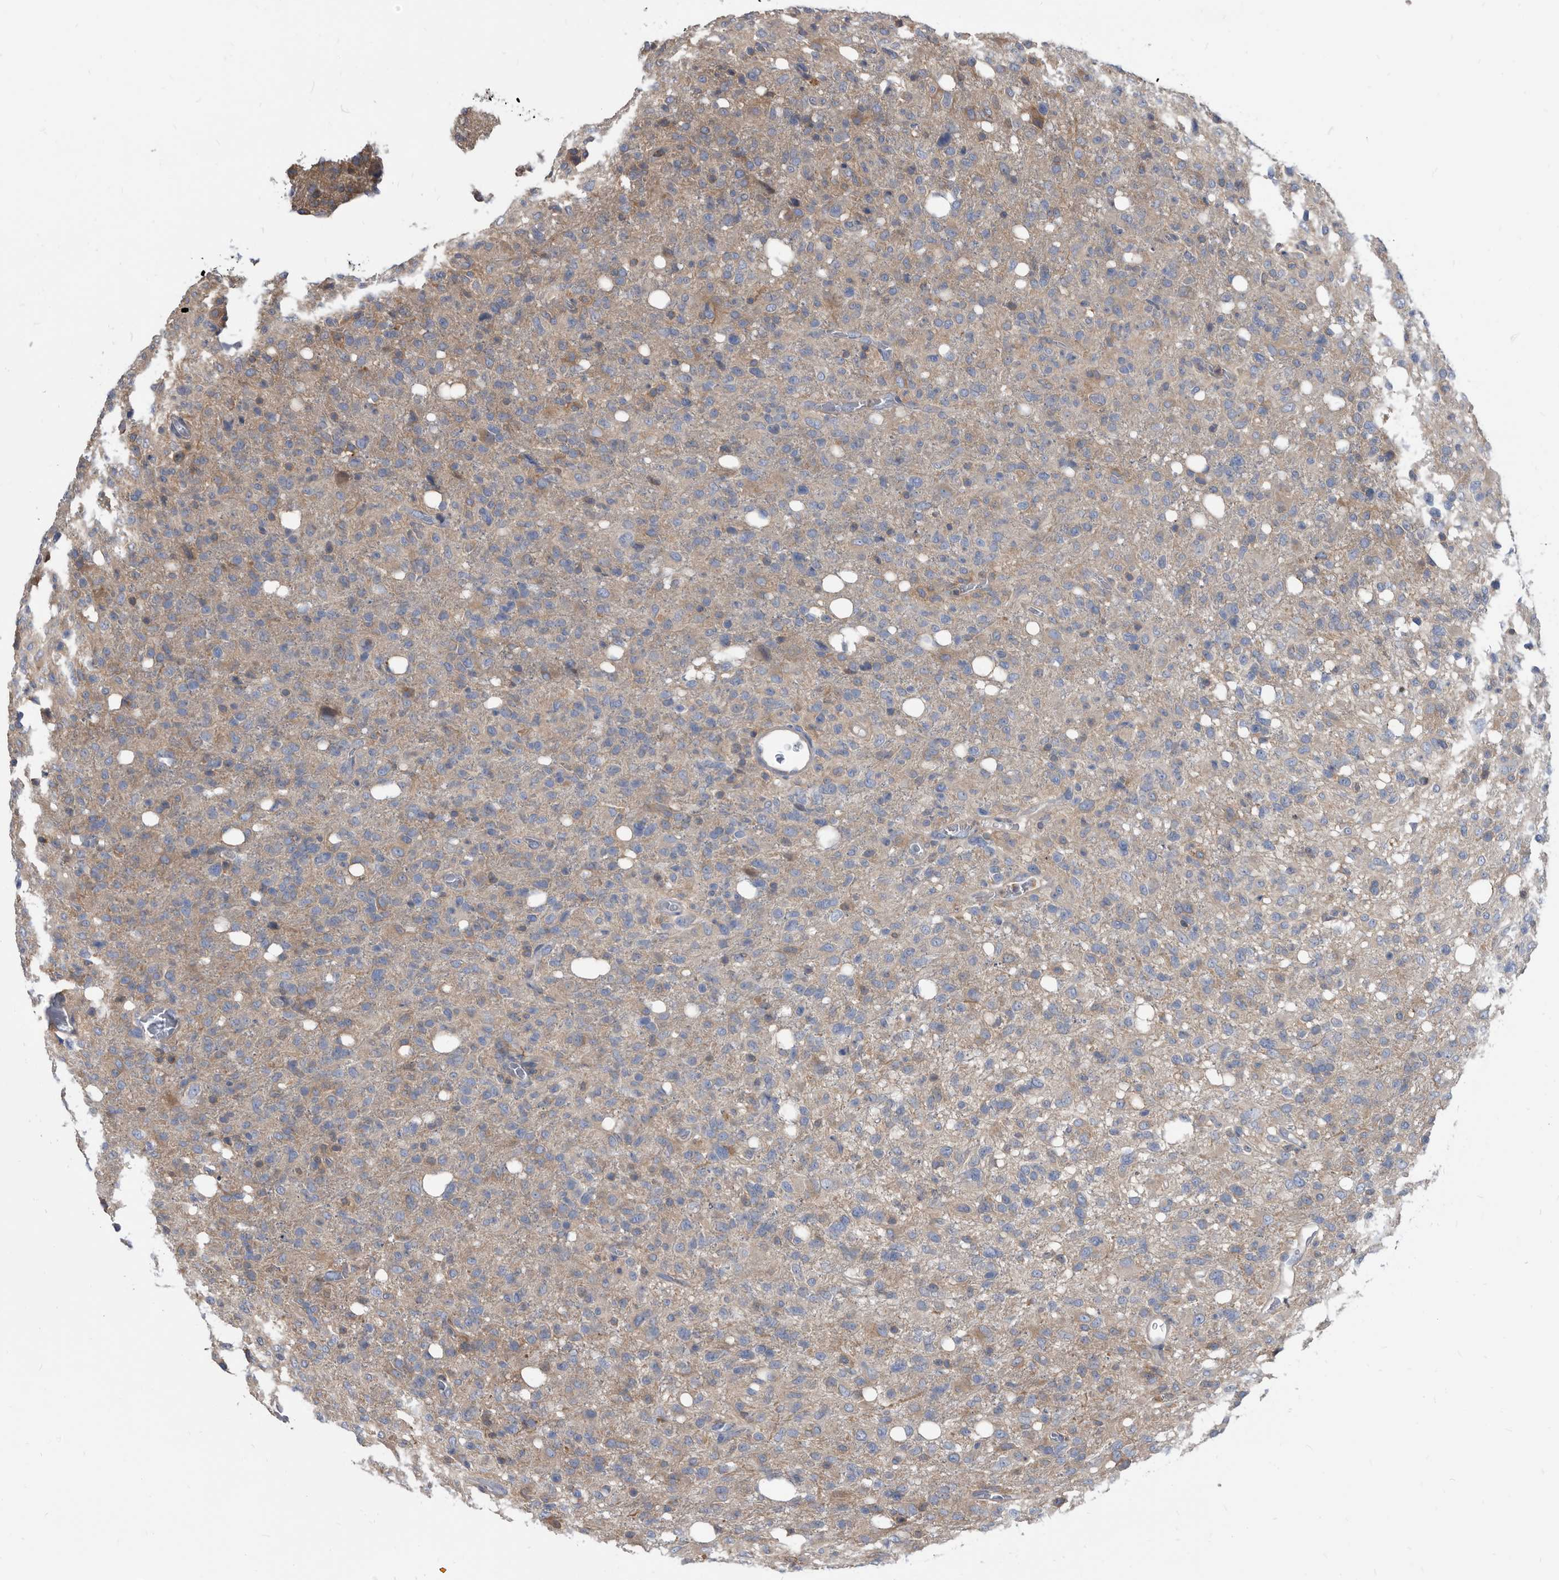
{"staining": {"intensity": "weak", "quantity": "<25%", "location": "cytoplasmic/membranous"}, "tissue": "glioma", "cell_type": "Tumor cells", "image_type": "cancer", "snomed": [{"axis": "morphology", "description": "Glioma, malignant, High grade"}, {"axis": "topography", "description": "Brain"}], "caption": "The histopathology image exhibits no significant expression in tumor cells of malignant high-grade glioma.", "gene": "APEH", "patient": {"sex": "female", "age": 57}}